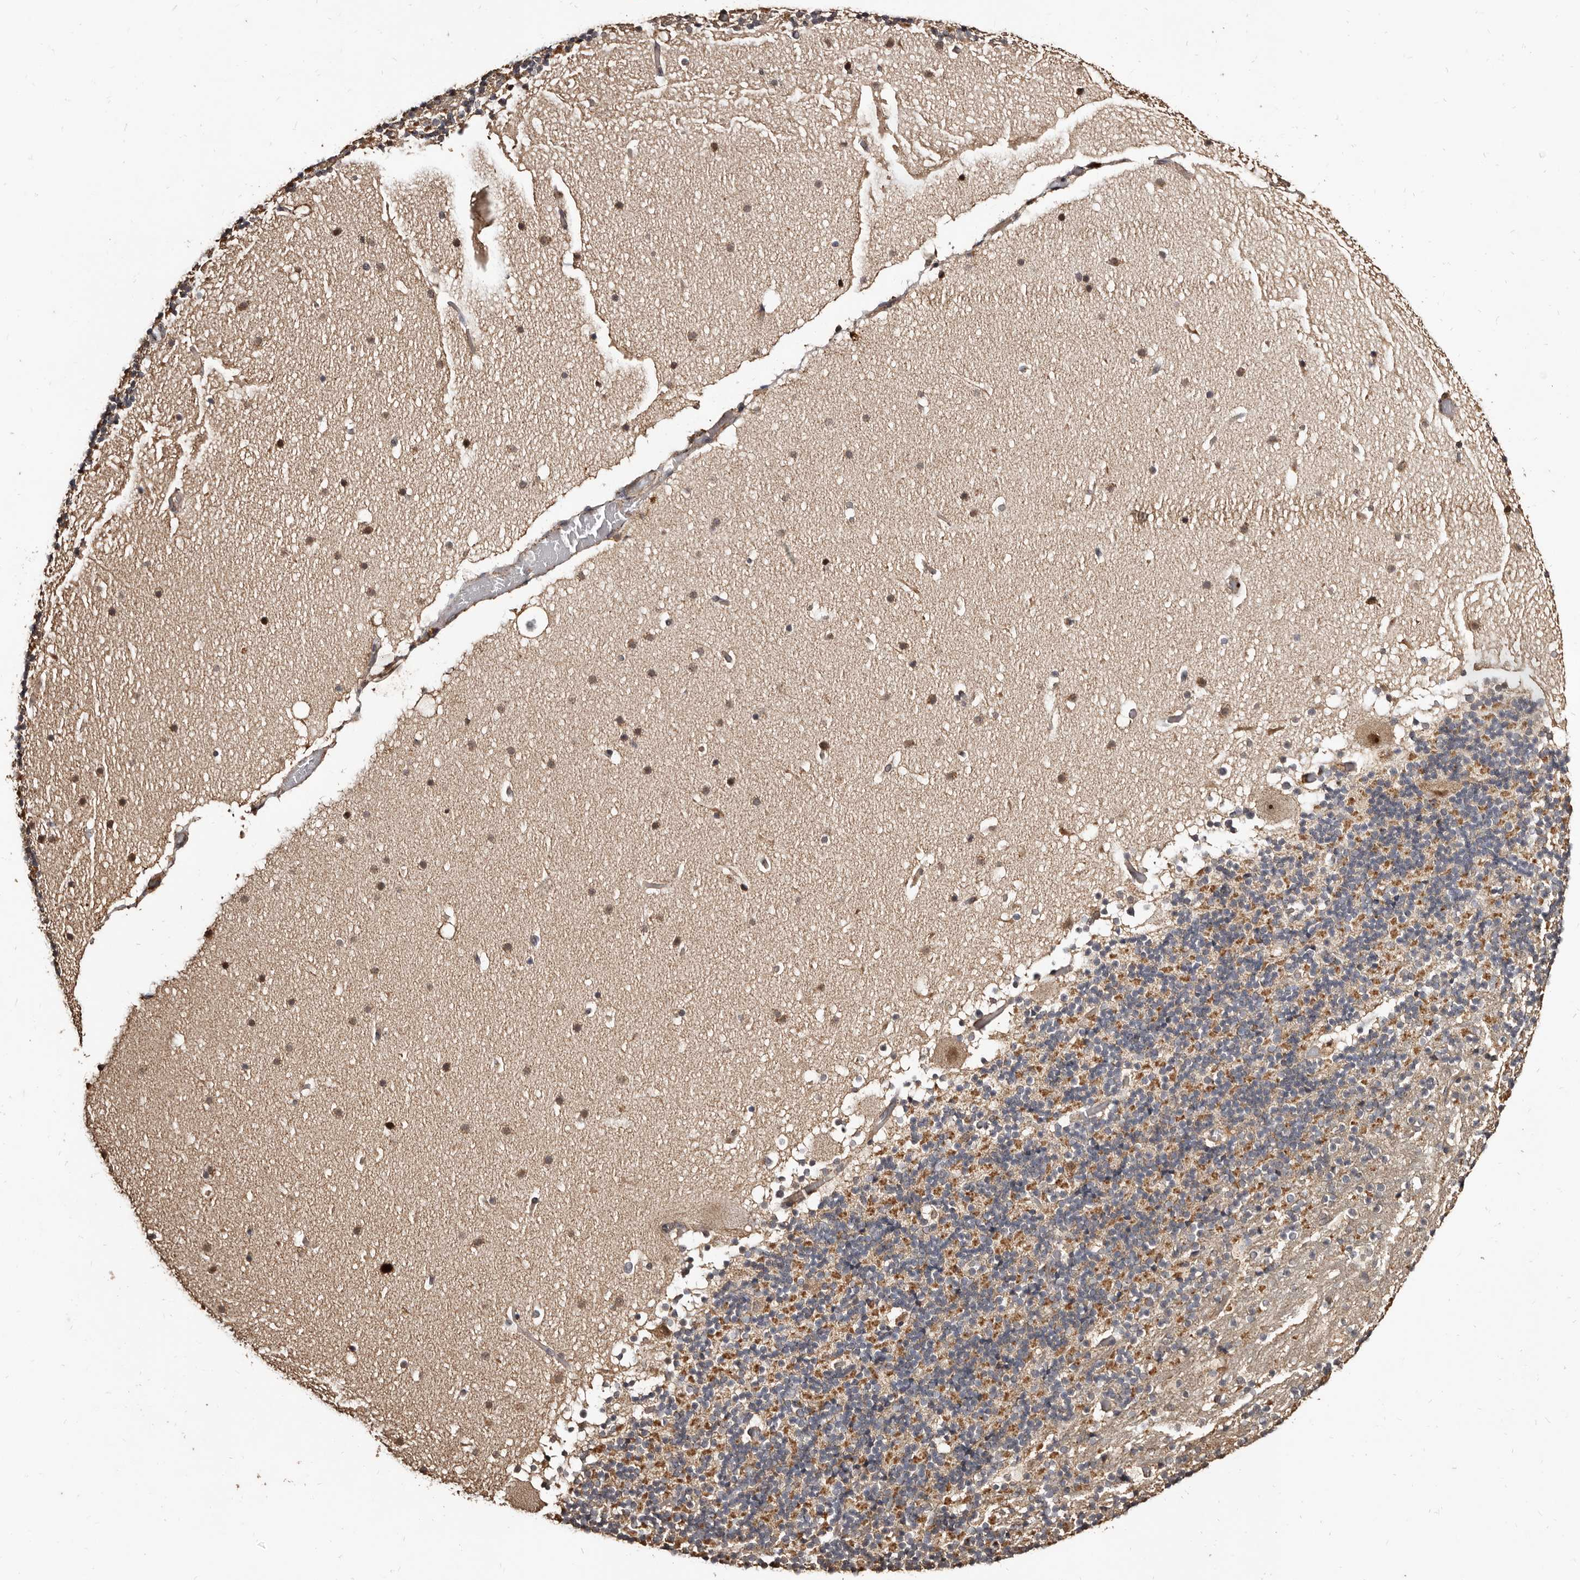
{"staining": {"intensity": "moderate", "quantity": "25%-75%", "location": "cytoplasmic/membranous"}, "tissue": "cerebellum", "cell_type": "Cells in granular layer", "image_type": "normal", "snomed": [{"axis": "morphology", "description": "Normal tissue, NOS"}, {"axis": "topography", "description": "Cerebellum"}], "caption": "Cells in granular layer display moderate cytoplasmic/membranous positivity in about 25%-75% of cells in normal cerebellum. Ihc stains the protein in brown and the nuclei are stained blue.", "gene": "AKAP7", "patient": {"sex": "male", "age": 57}}